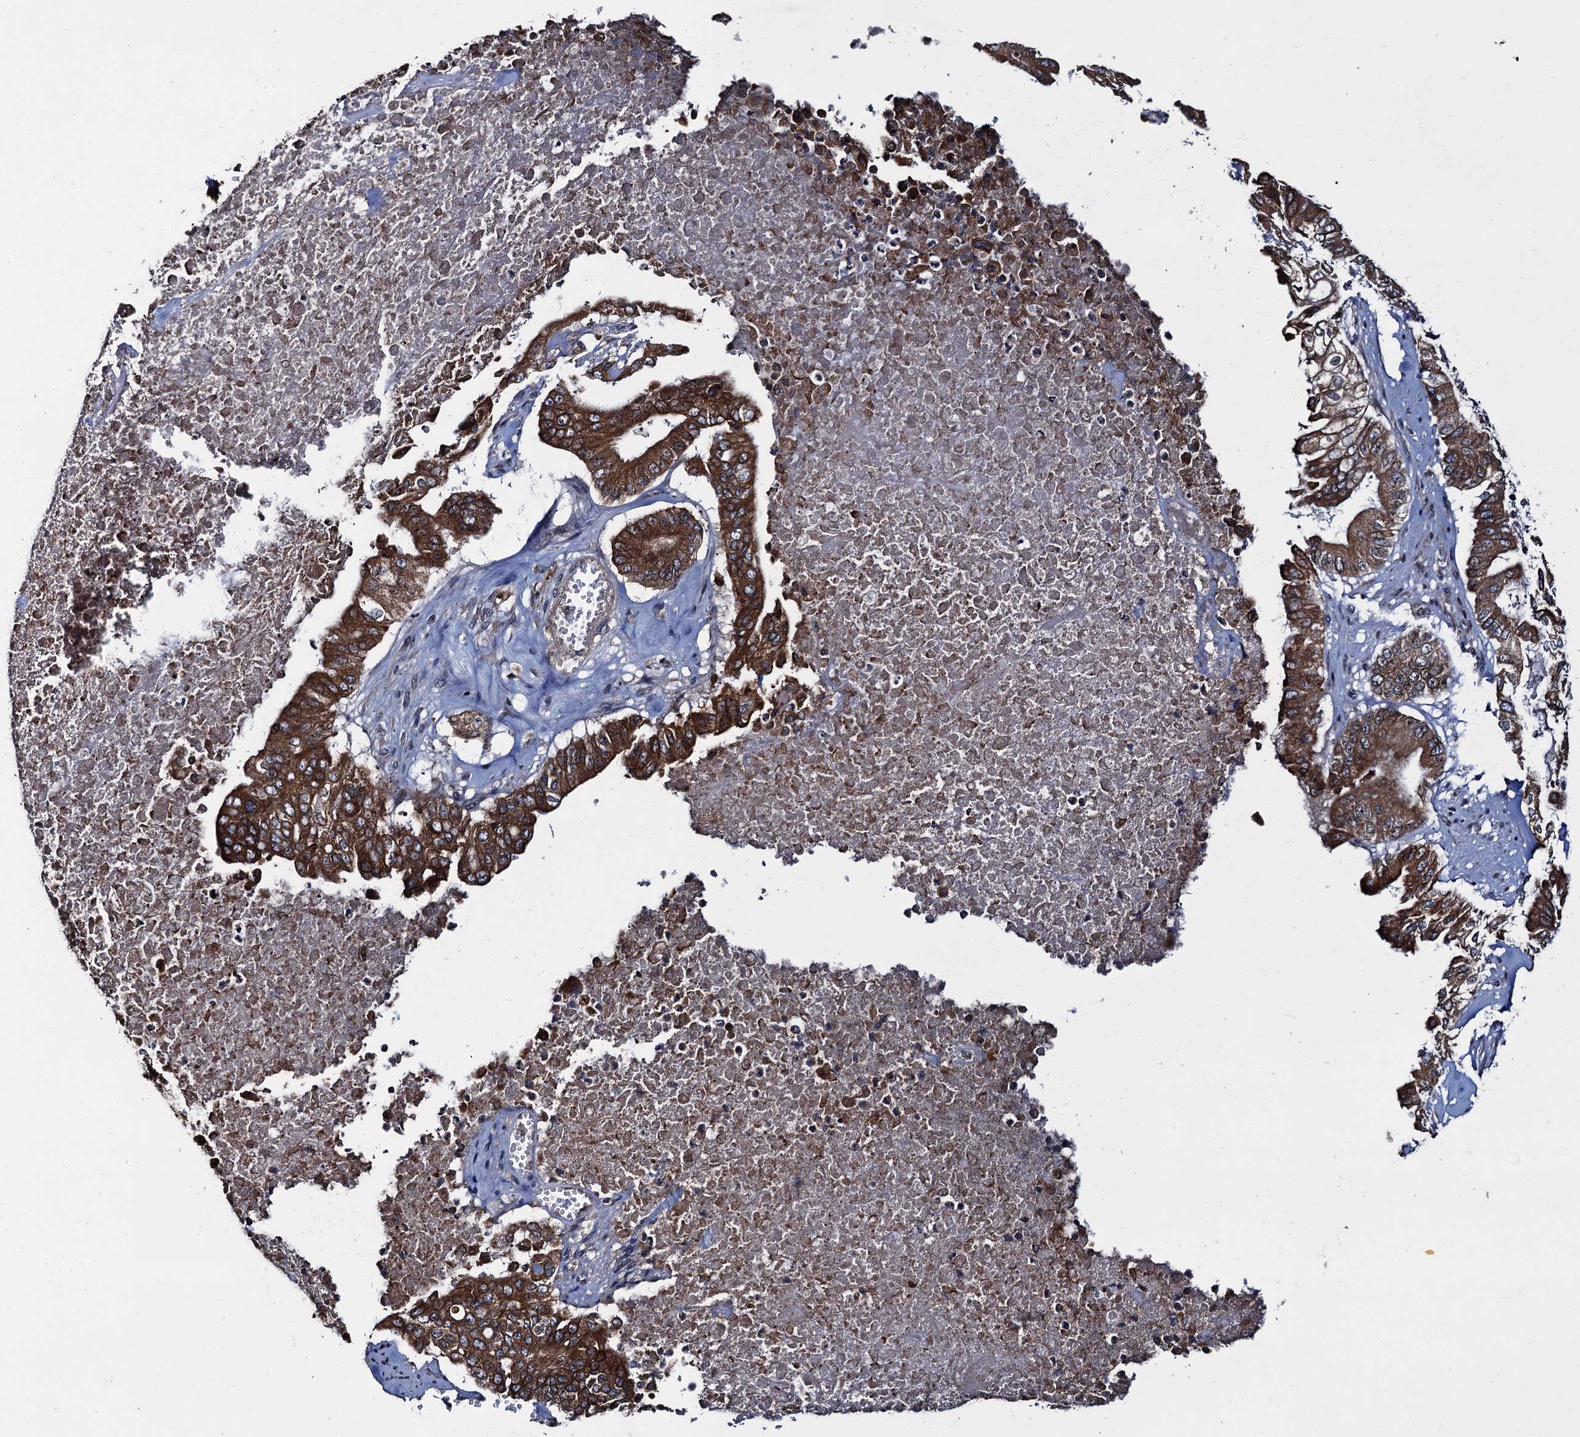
{"staining": {"intensity": "strong", "quantity": ">75%", "location": "cytoplasmic/membranous"}, "tissue": "pancreatic cancer", "cell_type": "Tumor cells", "image_type": "cancer", "snomed": [{"axis": "morphology", "description": "Adenocarcinoma, NOS"}, {"axis": "topography", "description": "Pancreas"}], "caption": "This image displays immunohistochemistry staining of human pancreatic cancer (adenocarcinoma), with high strong cytoplasmic/membranous positivity in approximately >75% of tumor cells.", "gene": "EVX2", "patient": {"sex": "female", "age": 77}}